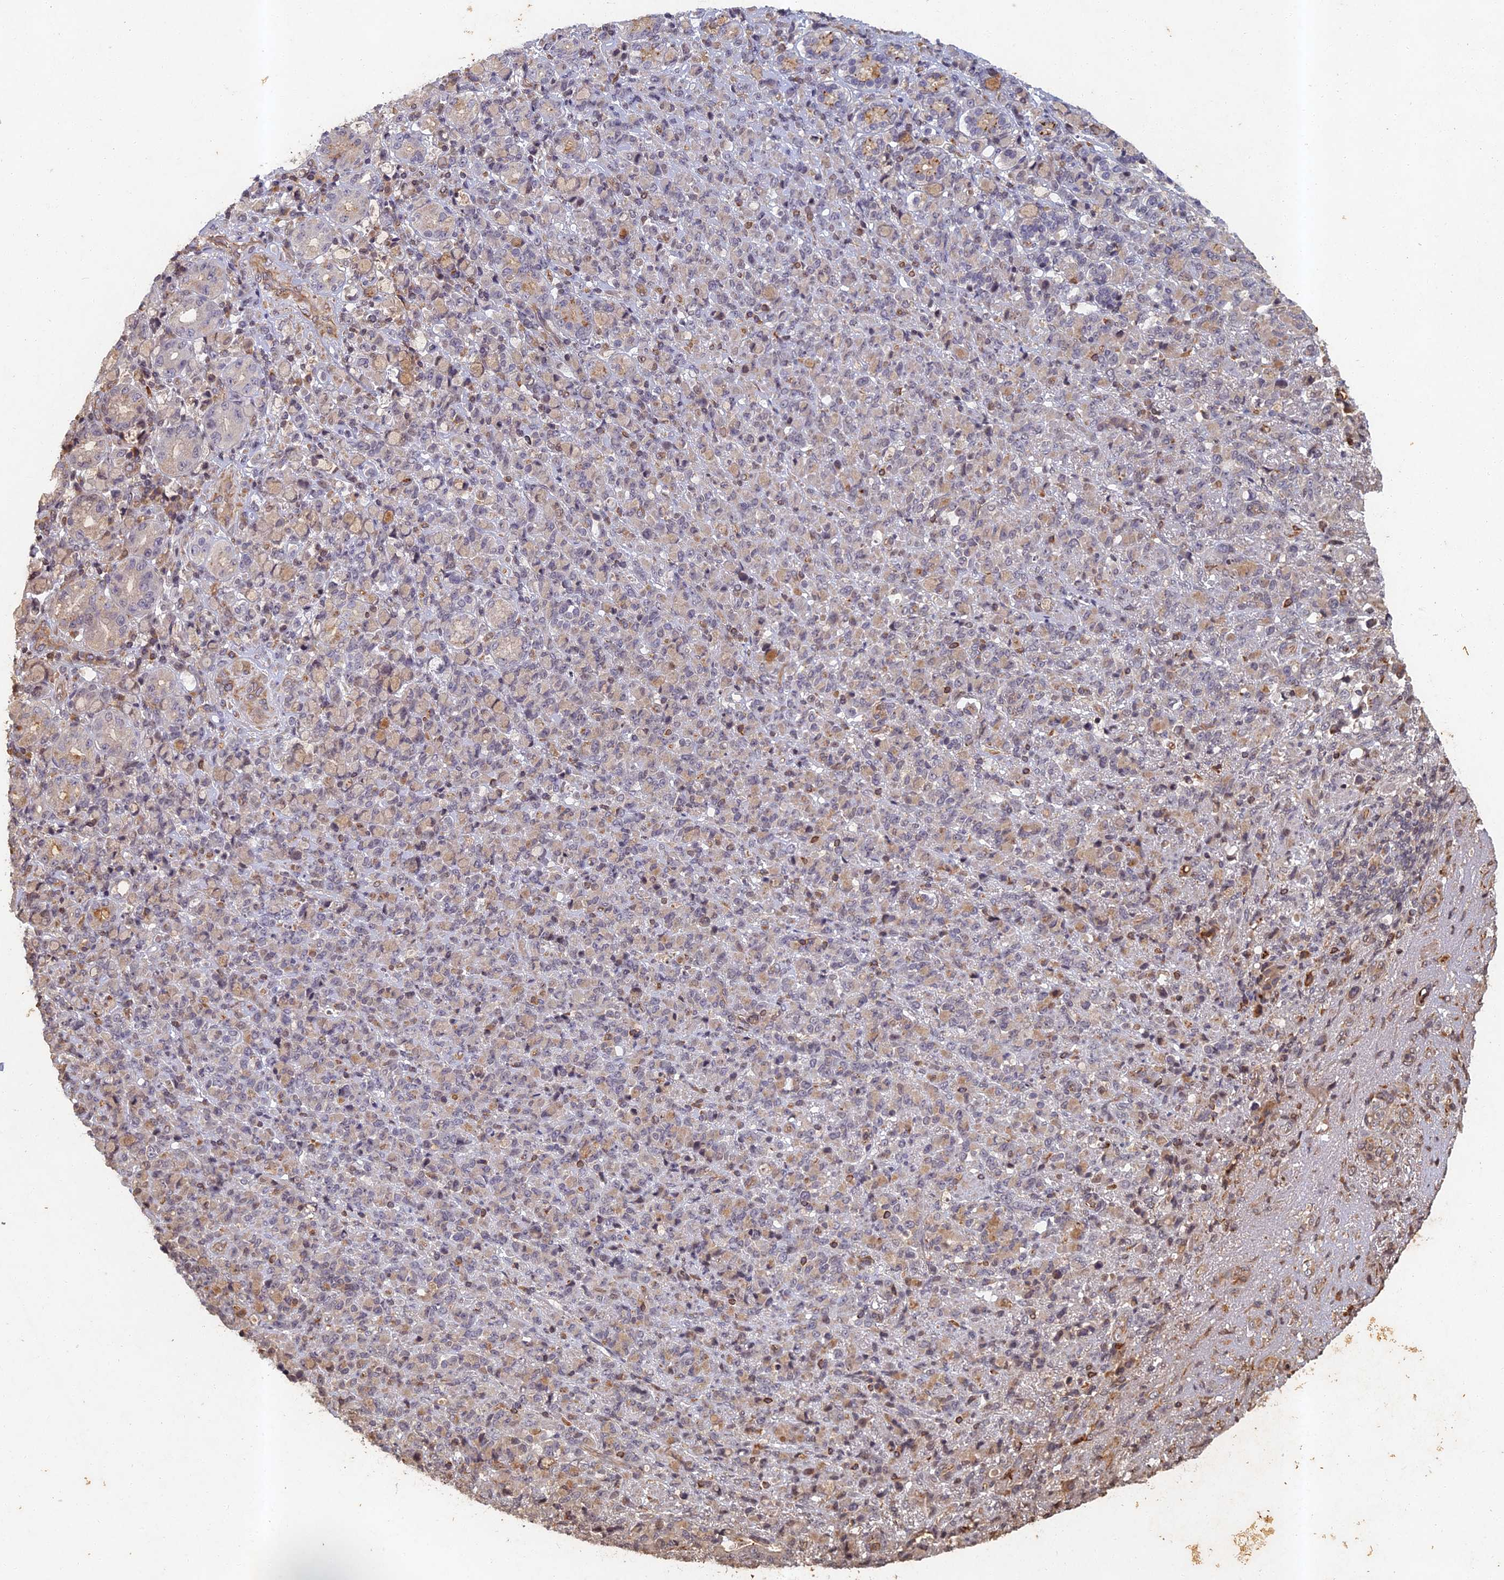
{"staining": {"intensity": "negative", "quantity": "none", "location": "none"}, "tissue": "stomach cancer", "cell_type": "Tumor cells", "image_type": "cancer", "snomed": [{"axis": "morphology", "description": "Normal tissue, NOS"}, {"axis": "morphology", "description": "Adenocarcinoma, NOS"}, {"axis": "topography", "description": "Stomach"}], "caption": "IHC of stomach adenocarcinoma displays no staining in tumor cells.", "gene": "ABCB10", "patient": {"sex": "female", "age": 79}}